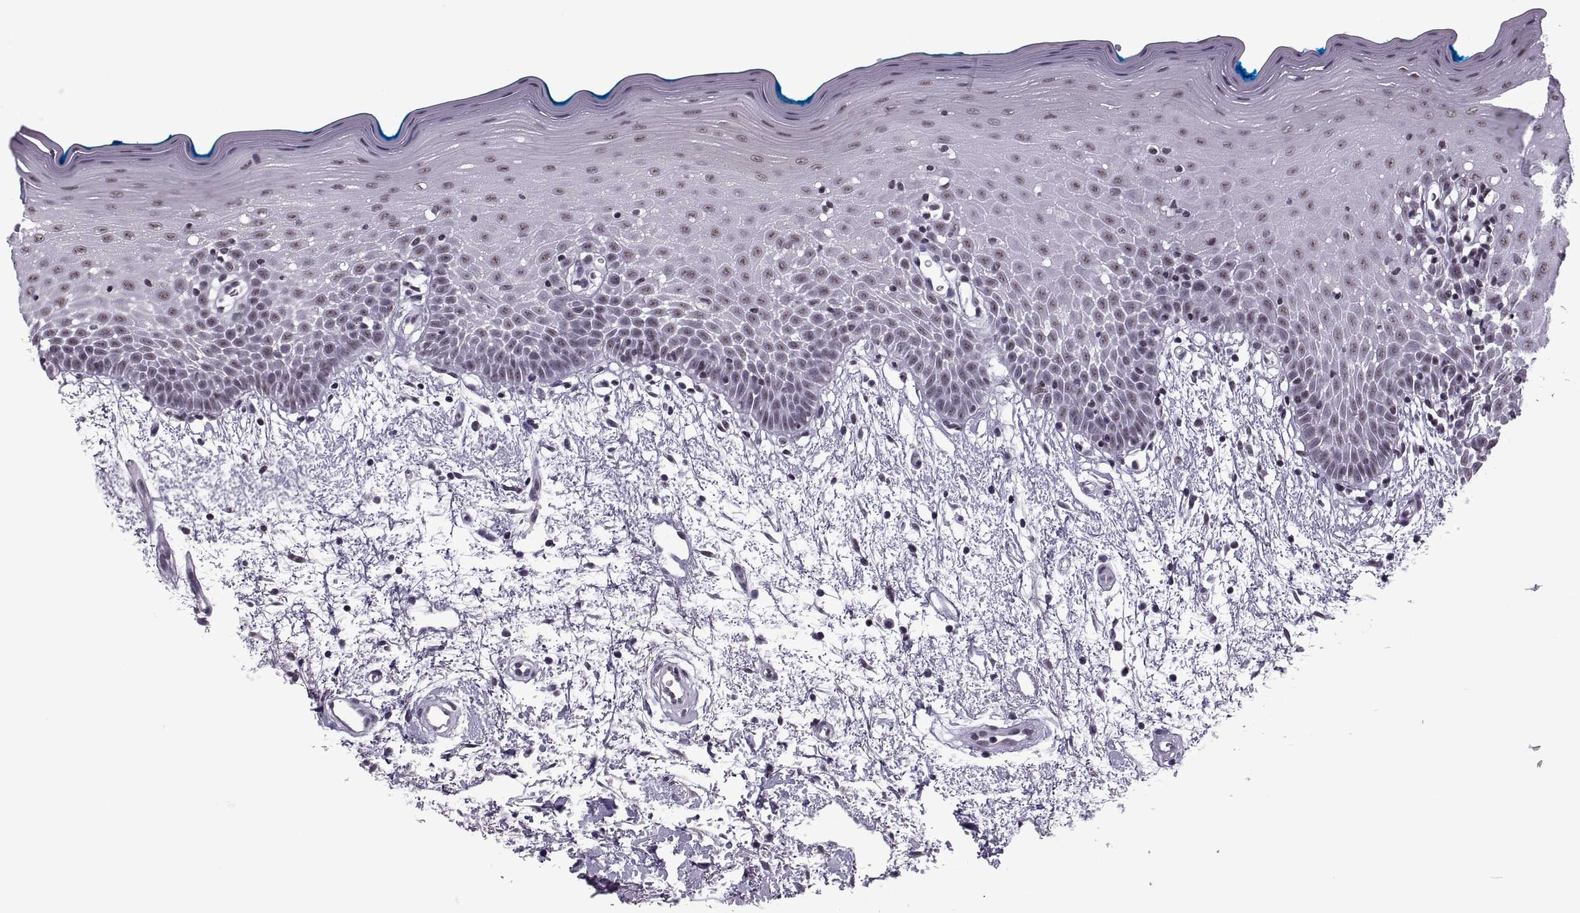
{"staining": {"intensity": "weak", "quantity": ">75%", "location": "nuclear"}, "tissue": "oral mucosa", "cell_type": "Squamous epithelial cells", "image_type": "normal", "snomed": [{"axis": "morphology", "description": "Normal tissue, NOS"}, {"axis": "morphology", "description": "Squamous cell carcinoma, NOS"}, {"axis": "topography", "description": "Oral tissue"}, {"axis": "topography", "description": "Head-Neck"}], "caption": "An immunohistochemistry (IHC) histopathology image of normal tissue is shown. Protein staining in brown shows weak nuclear positivity in oral mucosa within squamous epithelial cells. (DAB (3,3'-diaminobenzidine) = brown stain, brightfield microscopy at high magnification).", "gene": "MAGEA4", "patient": {"sex": "female", "age": 75}}